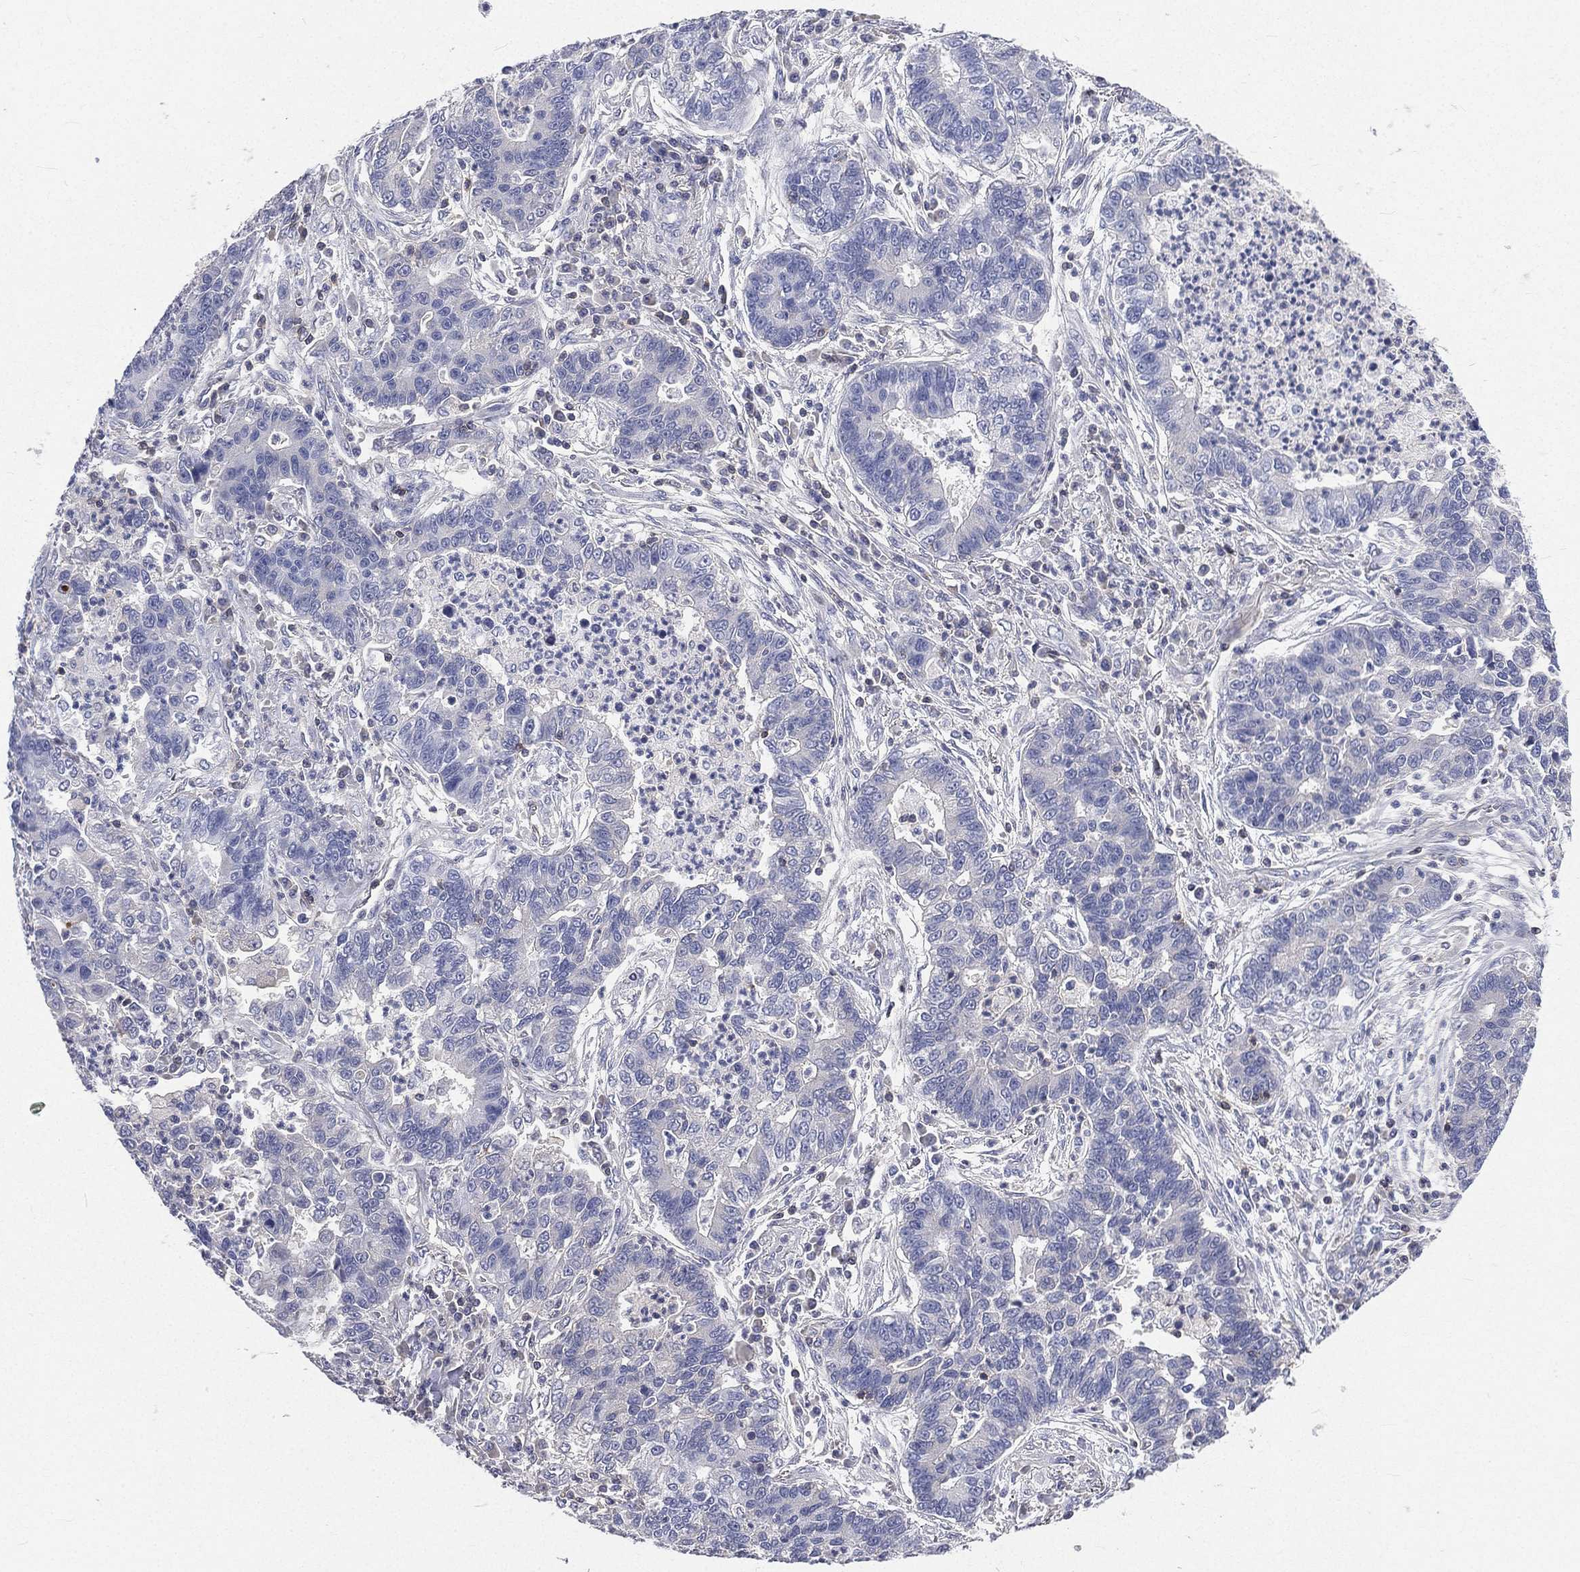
{"staining": {"intensity": "negative", "quantity": "none", "location": "none"}, "tissue": "lung cancer", "cell_type": "Tumor cells", "image_type": "cancer", "snomed": [{"axis": "morphology", "description": "Adenocarcinoma, NOS"}, {"axis": "topography", "description": "Lung"}], "caption": "Immunohistochemistry histopathology image of lung cancer (adenocarcinoma) stained for a protein (brown), which exhibits no expression in tumor cells.", "gene": "CD3D", "patient": {"sex": "female", "age": 57}}